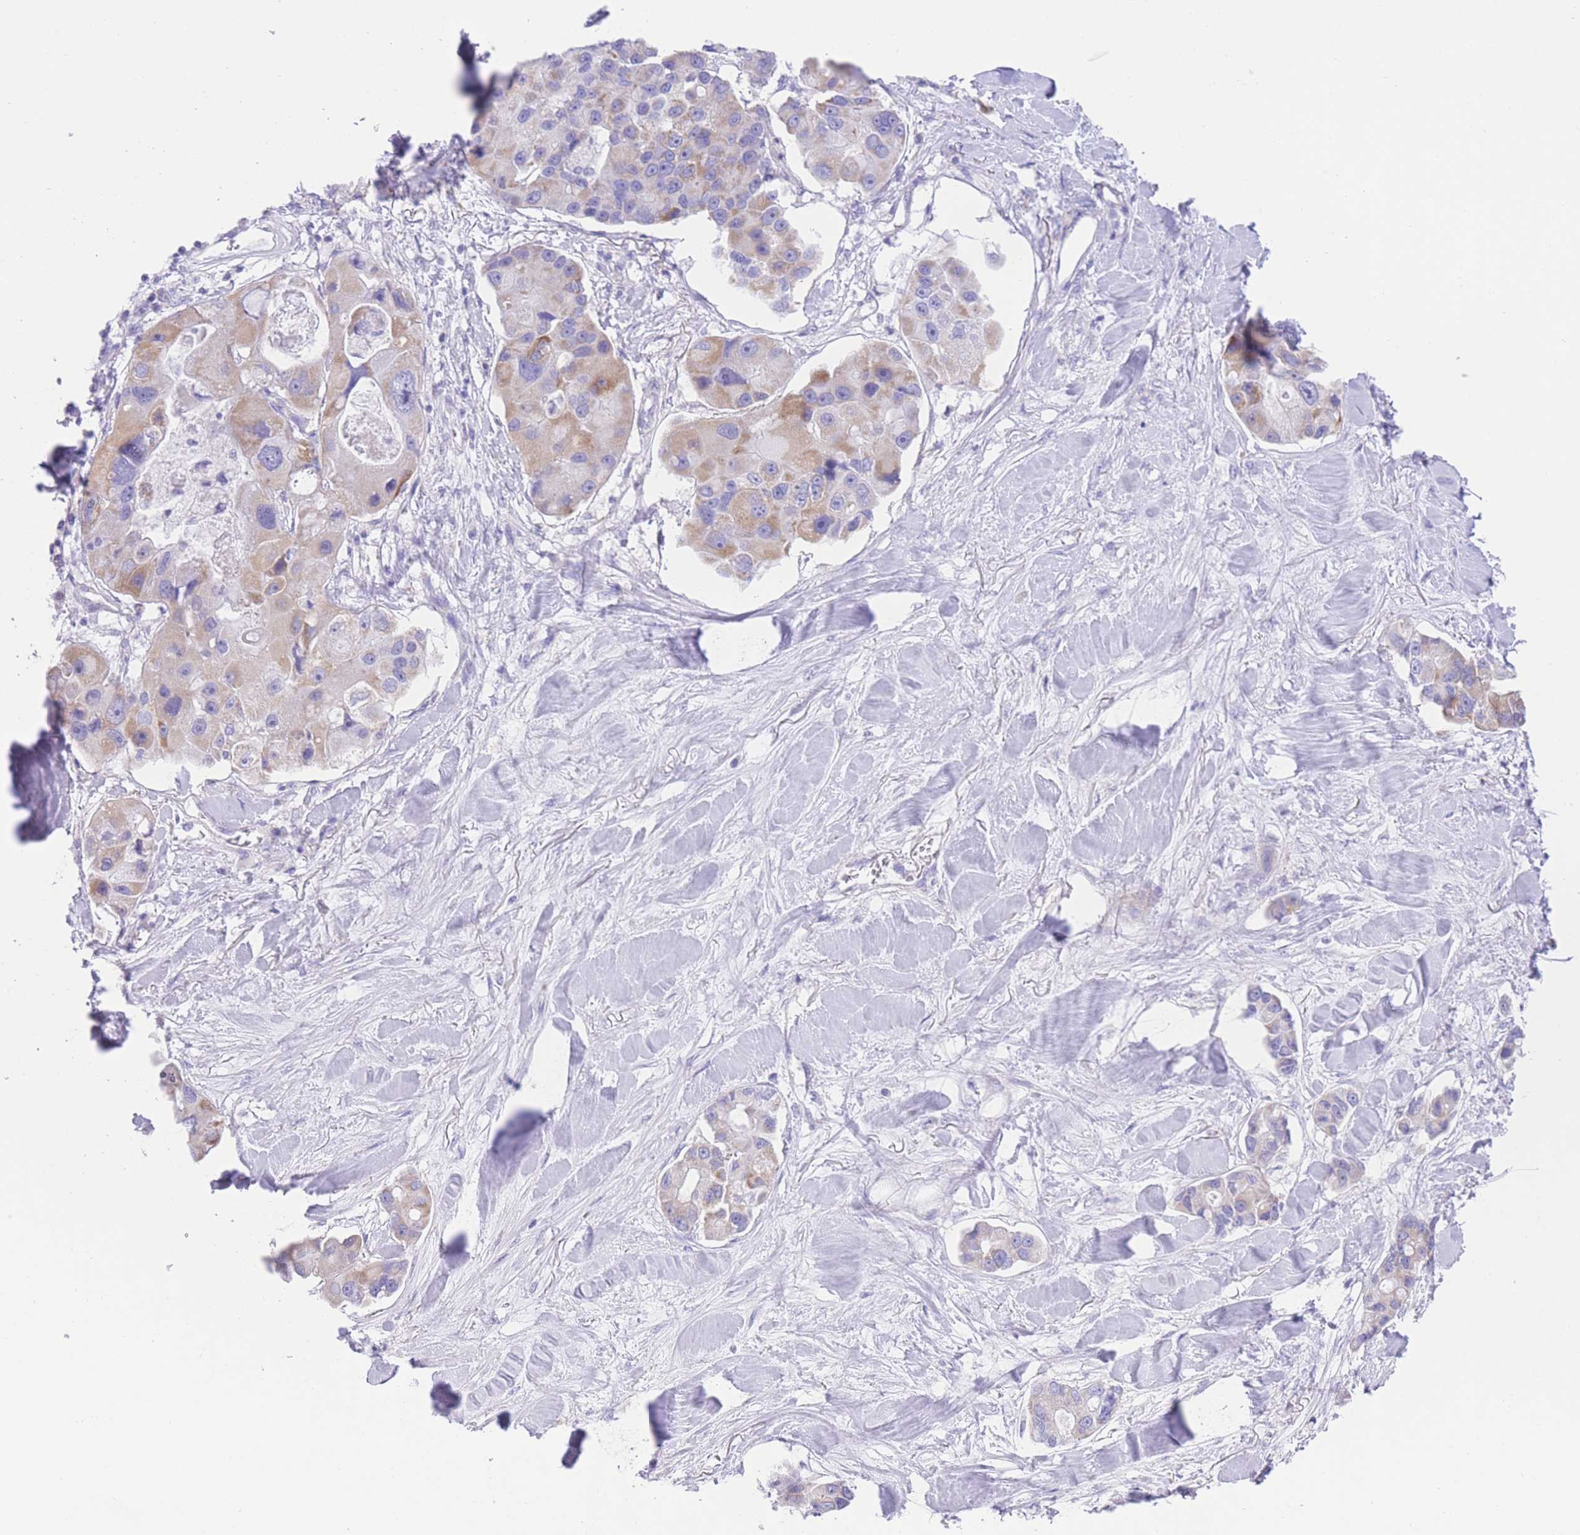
{"staining": {"intensity": "weak", "quantity": "25%-75%", "location": "cytoplasmic/membranous"}, "tissue": "lung cancer", "cell_type": "Tumor cells", "image_type": "cancer", "snomed": [{"axis": "morphology", "description": "Adenocarcinoma, NOS"}, {"axis": "topography", "description": "Lung"}], "caption": "Tumor cells demonstrate low levels of weak cytoplasmic/membranous expression in about 25%-75% of cells in human adenocarcinoma (lung).", "gene": "ACSM4", "patient": {"sex": "female", "age": 54}}